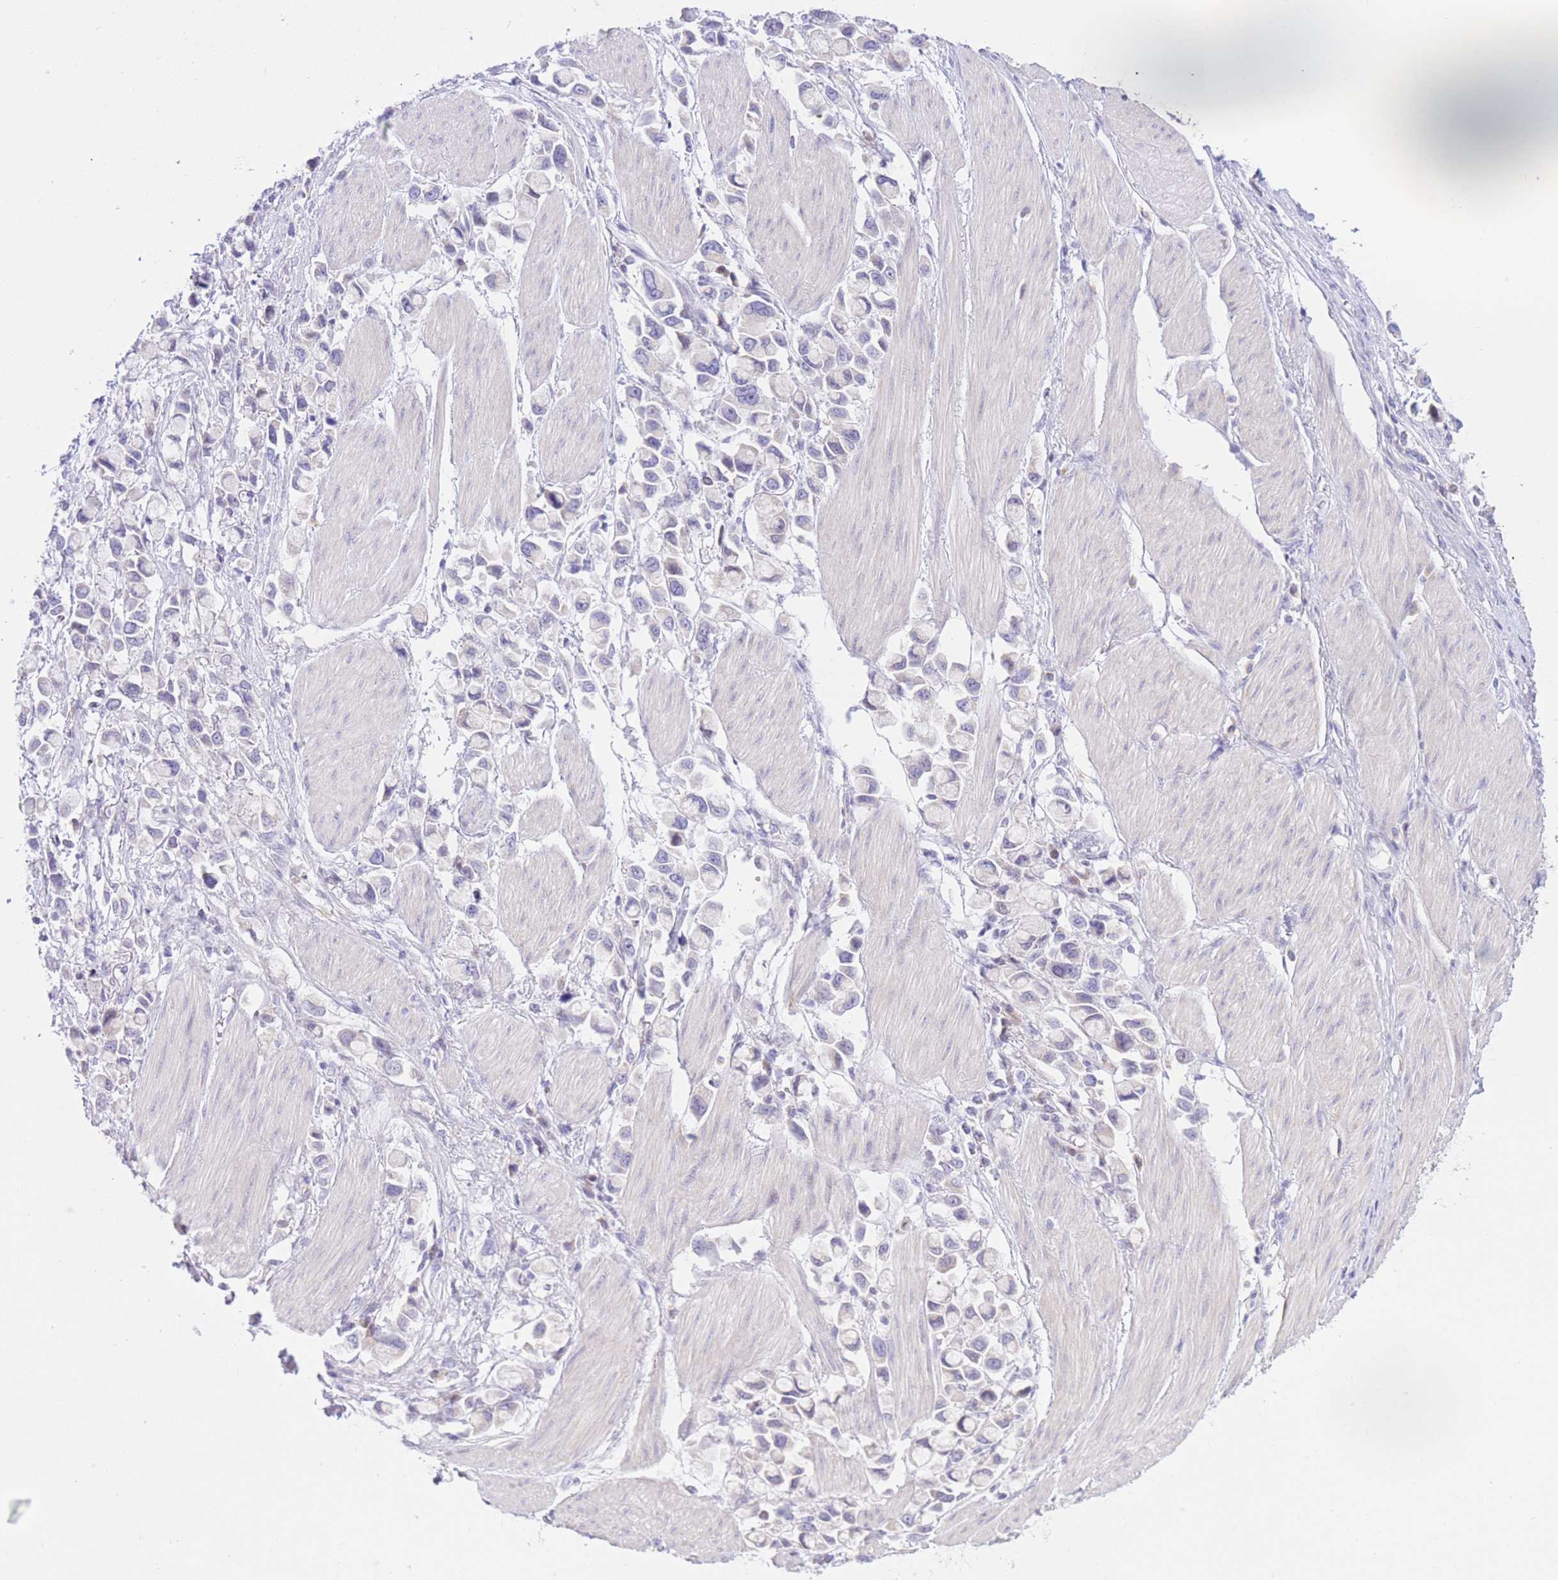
{"staining": {"intensity": "negative", "quantity": "none", "location": "none"}, "tissue": "stomach cancer", "cell_type": "Tumor cells", "image_type": "cancer", "snomed": [{"axis": "morphology", "description": "Adenocarcinoma, NOS"}, {"axis": "topography", "description": "Stomach"}], "caption": "A high-resolution photomicrograph shows immunohistochemistry staining of stomach cancer, which shows no significant expression in tumor cells. (DAB (3,3'-diaminobenzidine) immunohistochemistry with hematoxylin counter stain).", "gene": "RPL39L", "patient": {"sex": "female", "age": 81}}